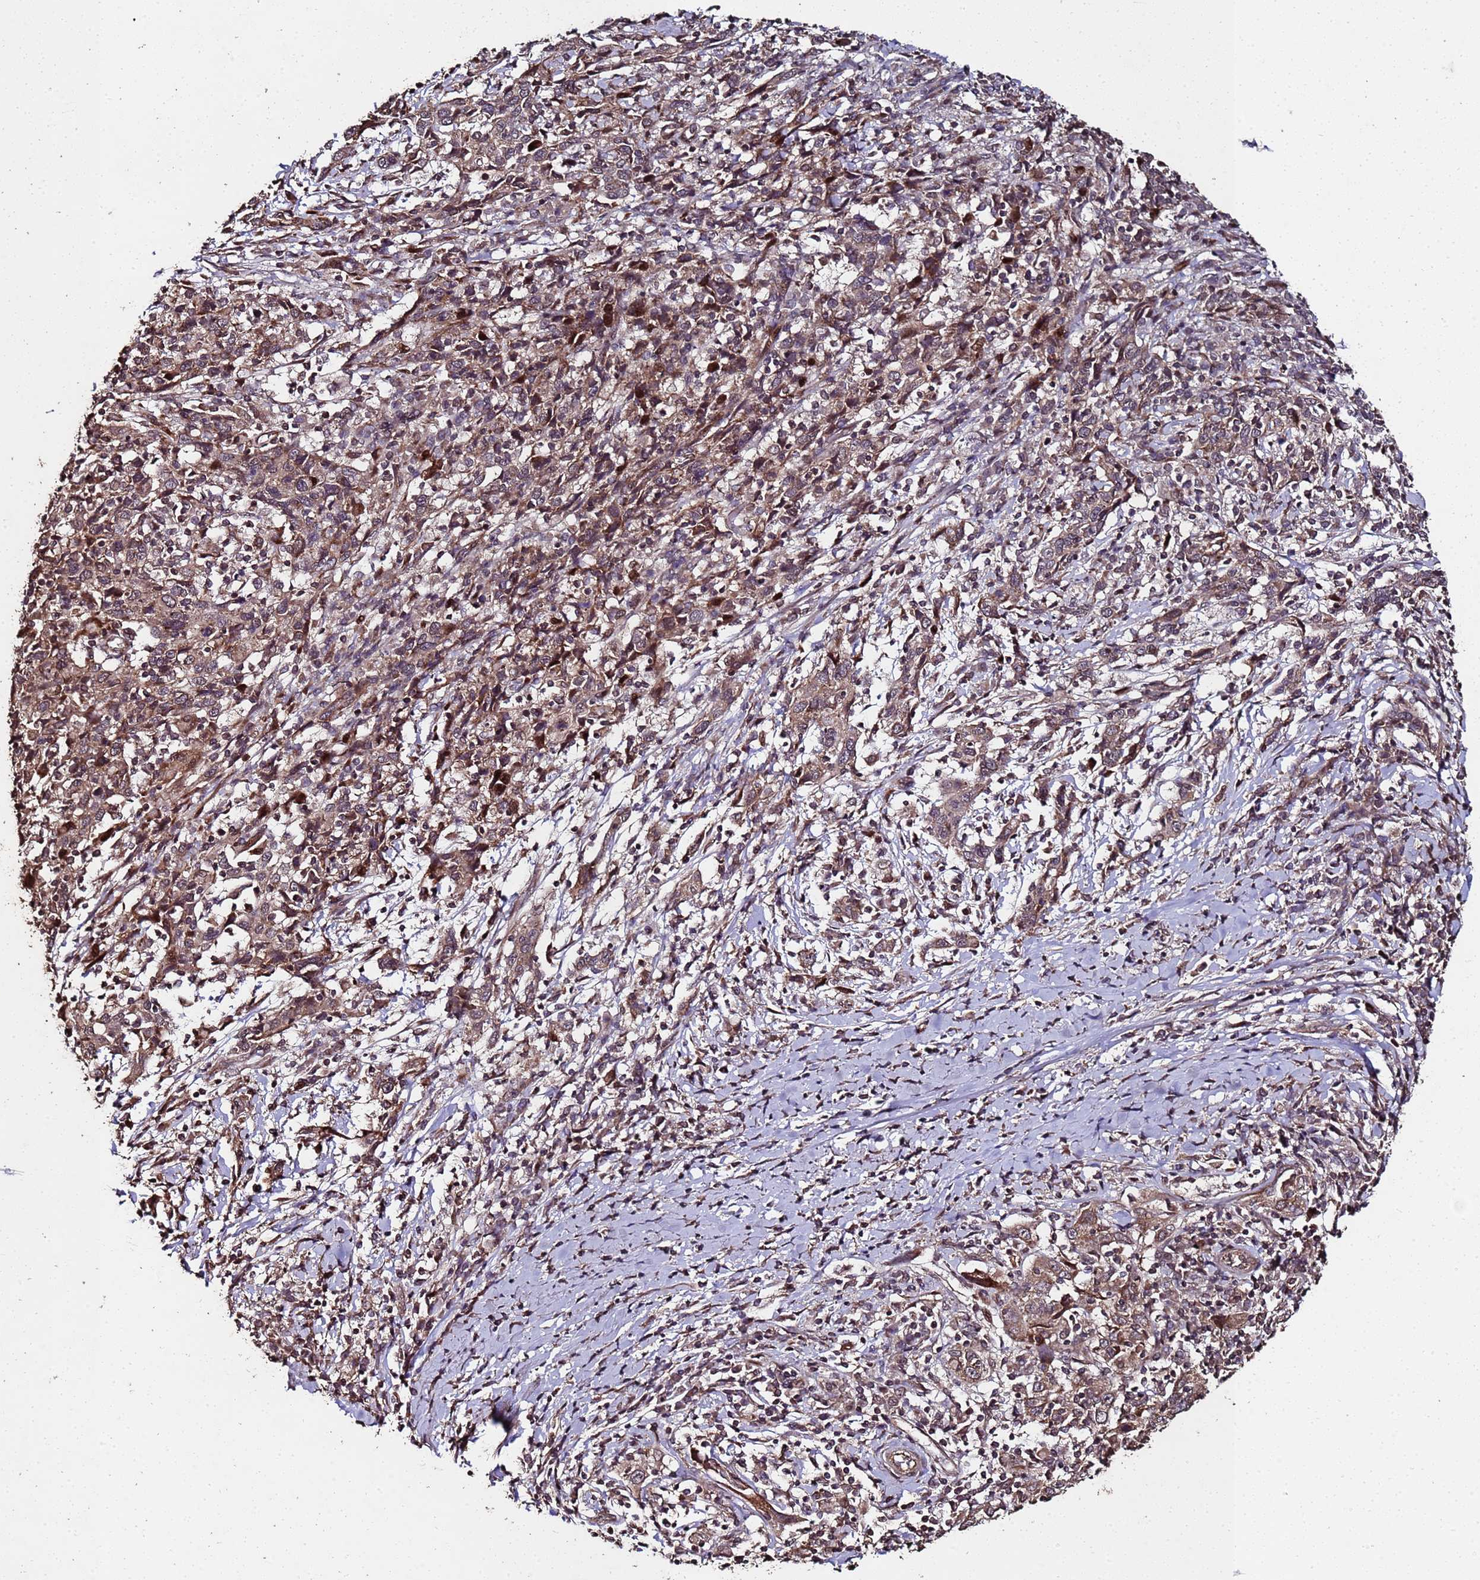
{"staining": {"intensity": "weak", "quantity": ">75%", "location": "cytoplasmic/membranous"}, "tissue": "cervical cancer", "cell_type": "Tumor cells", "image_type": "cancer", "snomed": [{"axis": "morphology", "description": "Squamous cell carcinoma, NOS"}, {"axis": "topography", "description": "Cervix"}], "caption": "IHC staining of cervical cancer, which shows low levels of weak cytoplasmic/membranous positivity in approximately >75% of tumor cells indicating weak cytoplasmic/membranous protein staining. The staining was performed using DAB (brown) for protein detection and nuclei were counterstained in hematoxylin (blue).", "gene": "PRODH", "patient": {"sex": "female", "age": 46}}